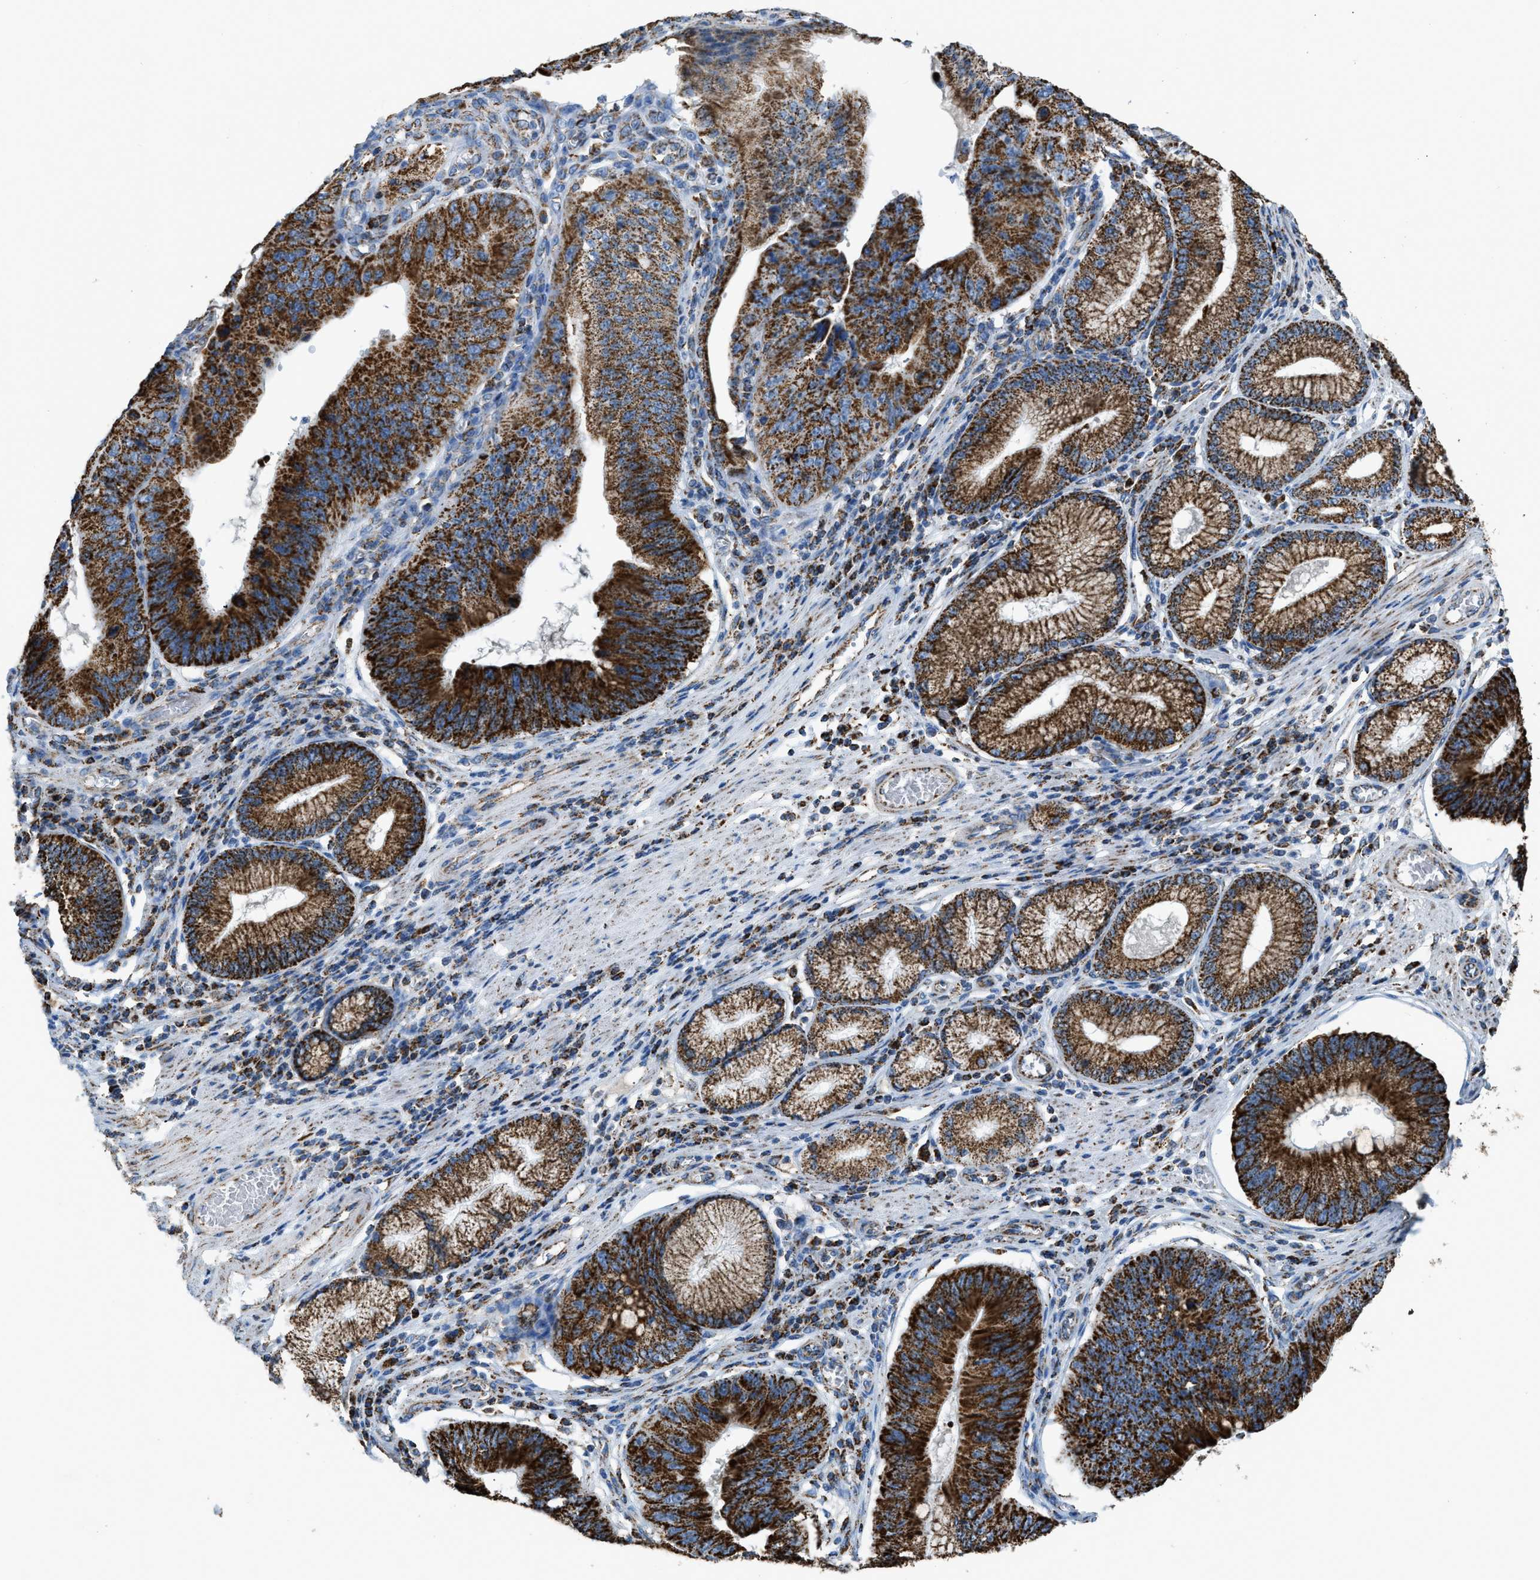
{"staining": {"intensity": "strong", "quantity": ">75%", "location": "cytoplasmic/membranous"}, "tissue": "stomach cancer", "cell_type": "Tumor cells", "image_type": "cancer", "snomed": [{"axis": "morphology", "description": "Adenocarcinoma, NOS"}, {"axis": "topography", "description": "Stomach"}], "caption": "Immunohistochemistry (DAB) staining of stomach cancer (adenocarcinoma) displays strong cytoplasmic/membranous protein expression in approximately >75% of tumor cells.", "gene": "ETFB", "patient": {"sex": "male", "age": 59}}